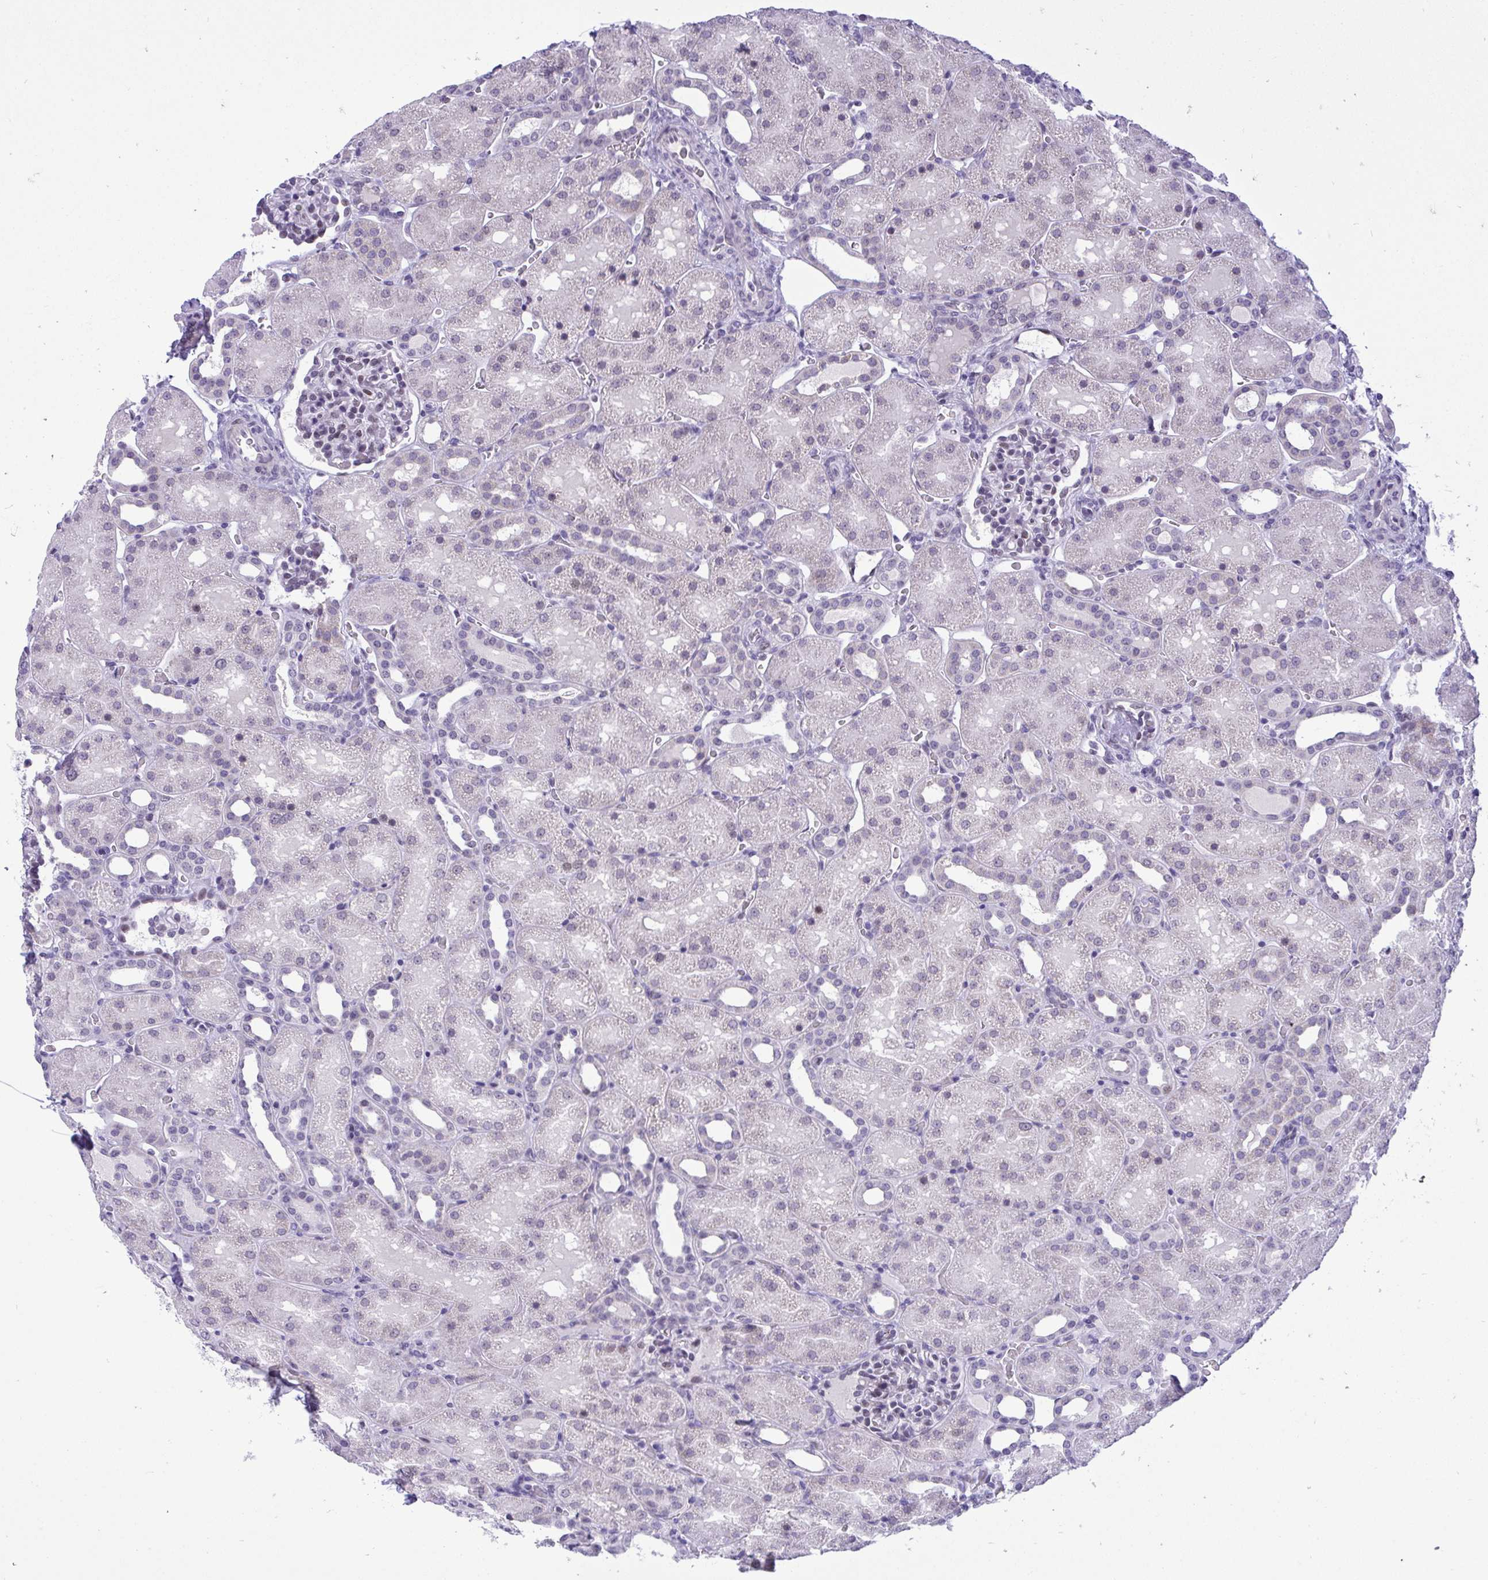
{"staining": {"intensity": "weak", "quantity": "<25%", "location": "cytoplasmic/membranous,nuclear"}, "tissue": "kidney", "cell_type": "Cells in glomeruli", "image_type": "normal", "snomed": [{"axis": "morphology", "description": "Normal tissue, NOS"}, {"axis": "topography", "description": "Kidney"}], "caption": "Kidney stained for a protein using immunohistochemistry shows no staining cells in glomeruli.", "gene": "TEAD4", "patient": {"sex": "male", "age": 2}}